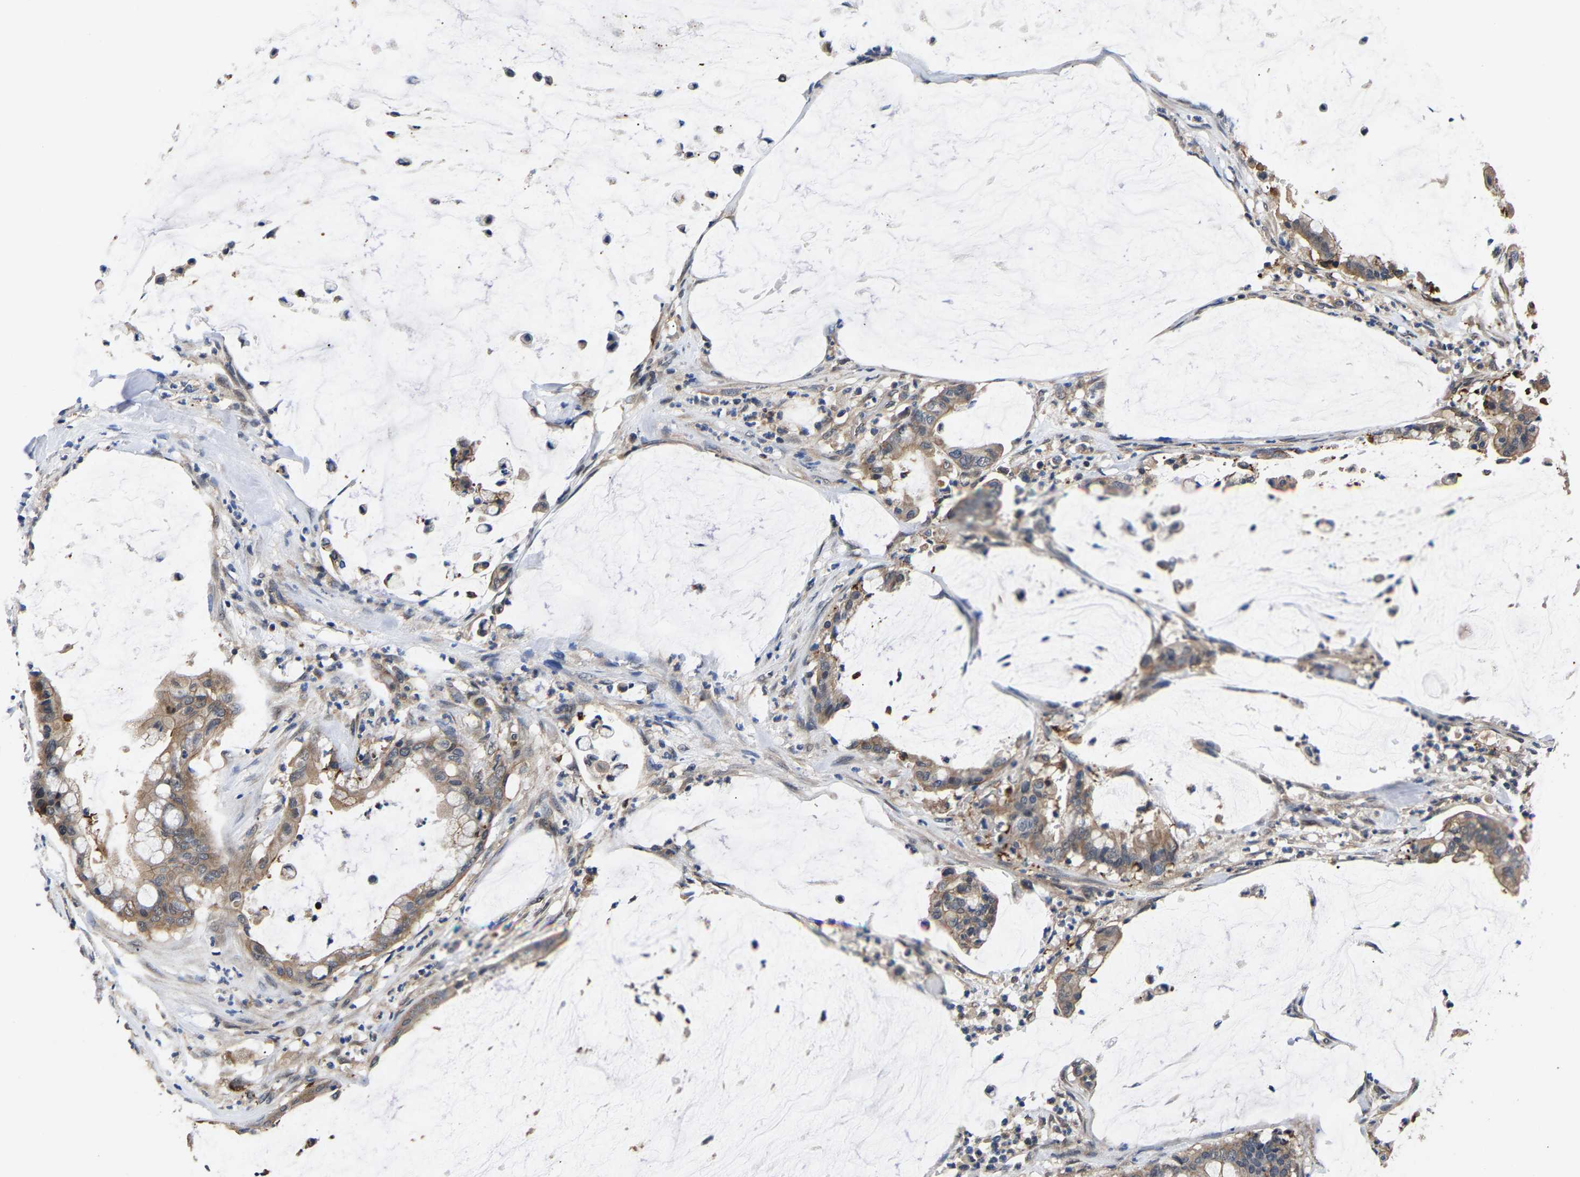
{"staining": {"intensity": "weak", "quantity": ">75%", "location": "cytoplasmic/membranous"}, "tissue": "pancreatic cancer", "cell_type": "Tumor cells", "image_type": "cancer", "snomed": [{"axis": "morphology", "description": "Adenocarcinoma, NOS"}, {"axis": "topography", "description": "Pancreas"}], "caption": "This image demonstrates pancreatic adenocarcinoma stained with immunohistochemistry (IHC) to label a protein in brown. The cytoplasmic/membranous of tumor cells show weak positivity for the protein. Nuclei are counter-stained blue.", "gene": "METTL16", "patient": {"sex": "male", "age": 41}}